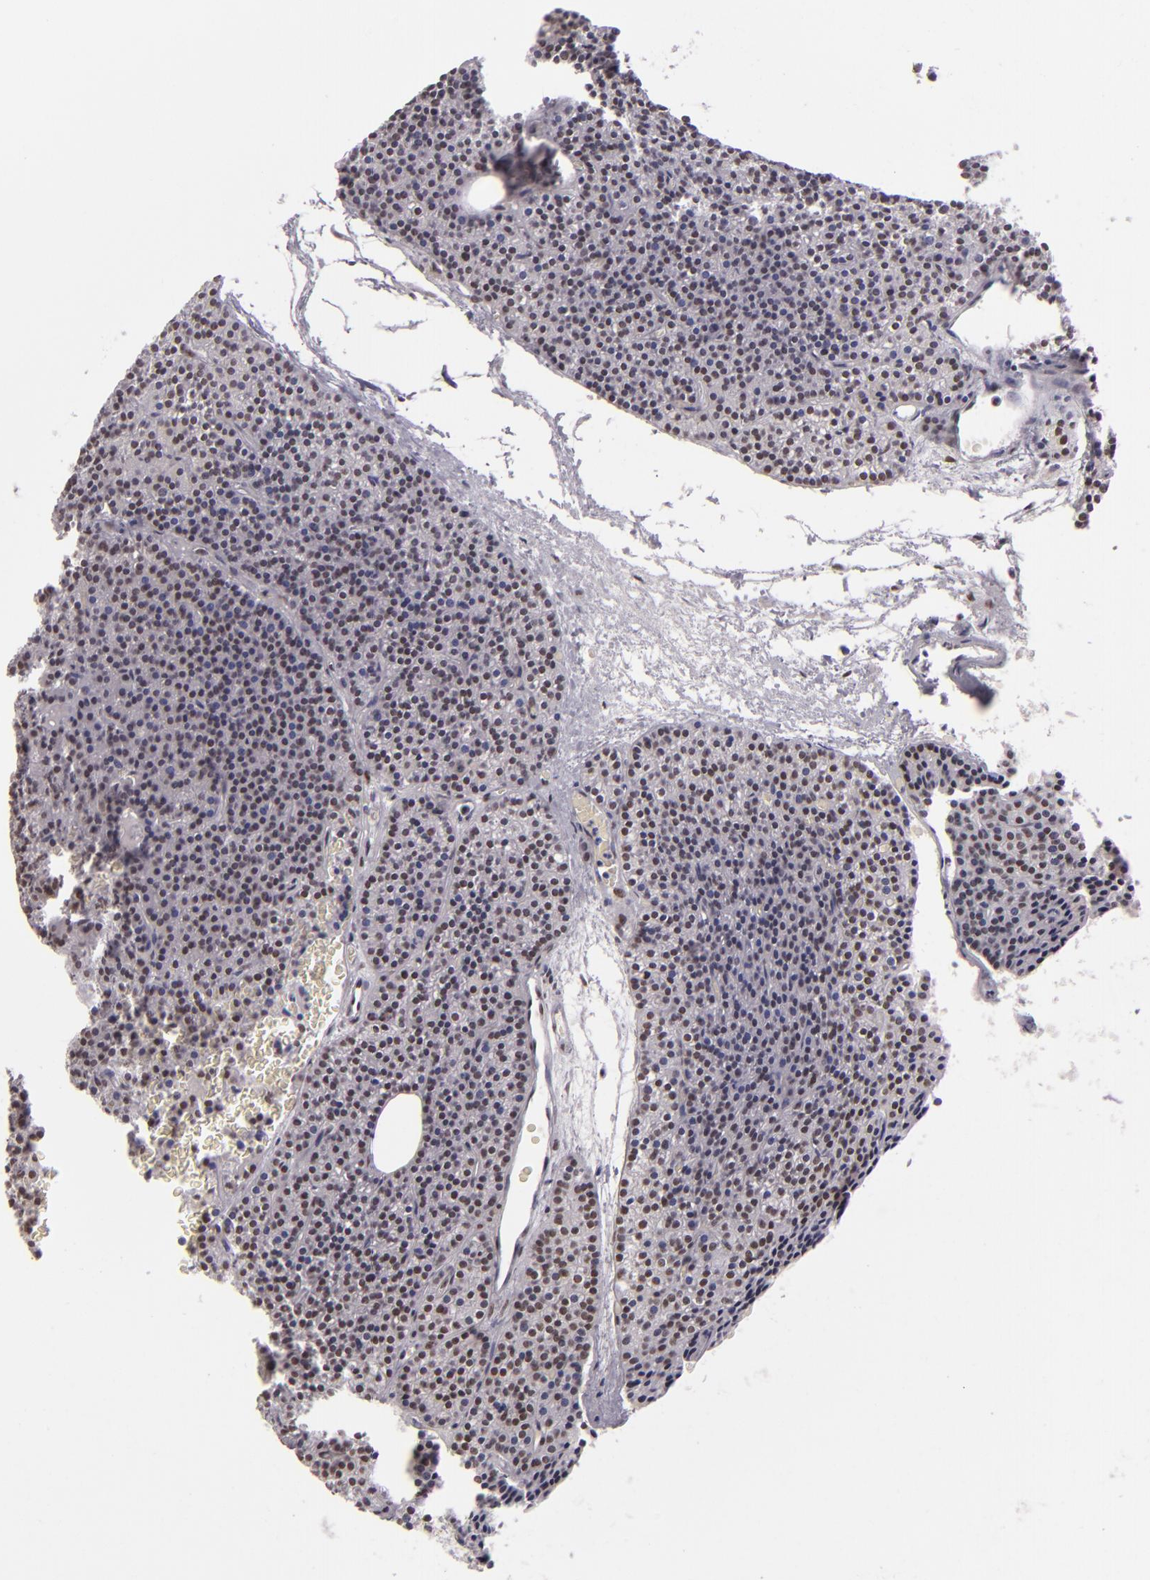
{"staining": {"intensity": "moderate", "quantity": ">75%", "location": "nuclear"}, "tissue": "parathyroid gland", "cell_type": "Glandular cells", "image_type": "normal", "snomed": [{"axis": "morphology", "description": "Normal tissue, NOS"}, {"axis": "topography", "description": "Parathyroid gland"}], "caption": "A brown stain highlights moderate nuclear expression of a protein in glandular cells of benign human parathyroid gland.", "gene": "BRD8", "patient": {"sex": "male", "age": 57}}